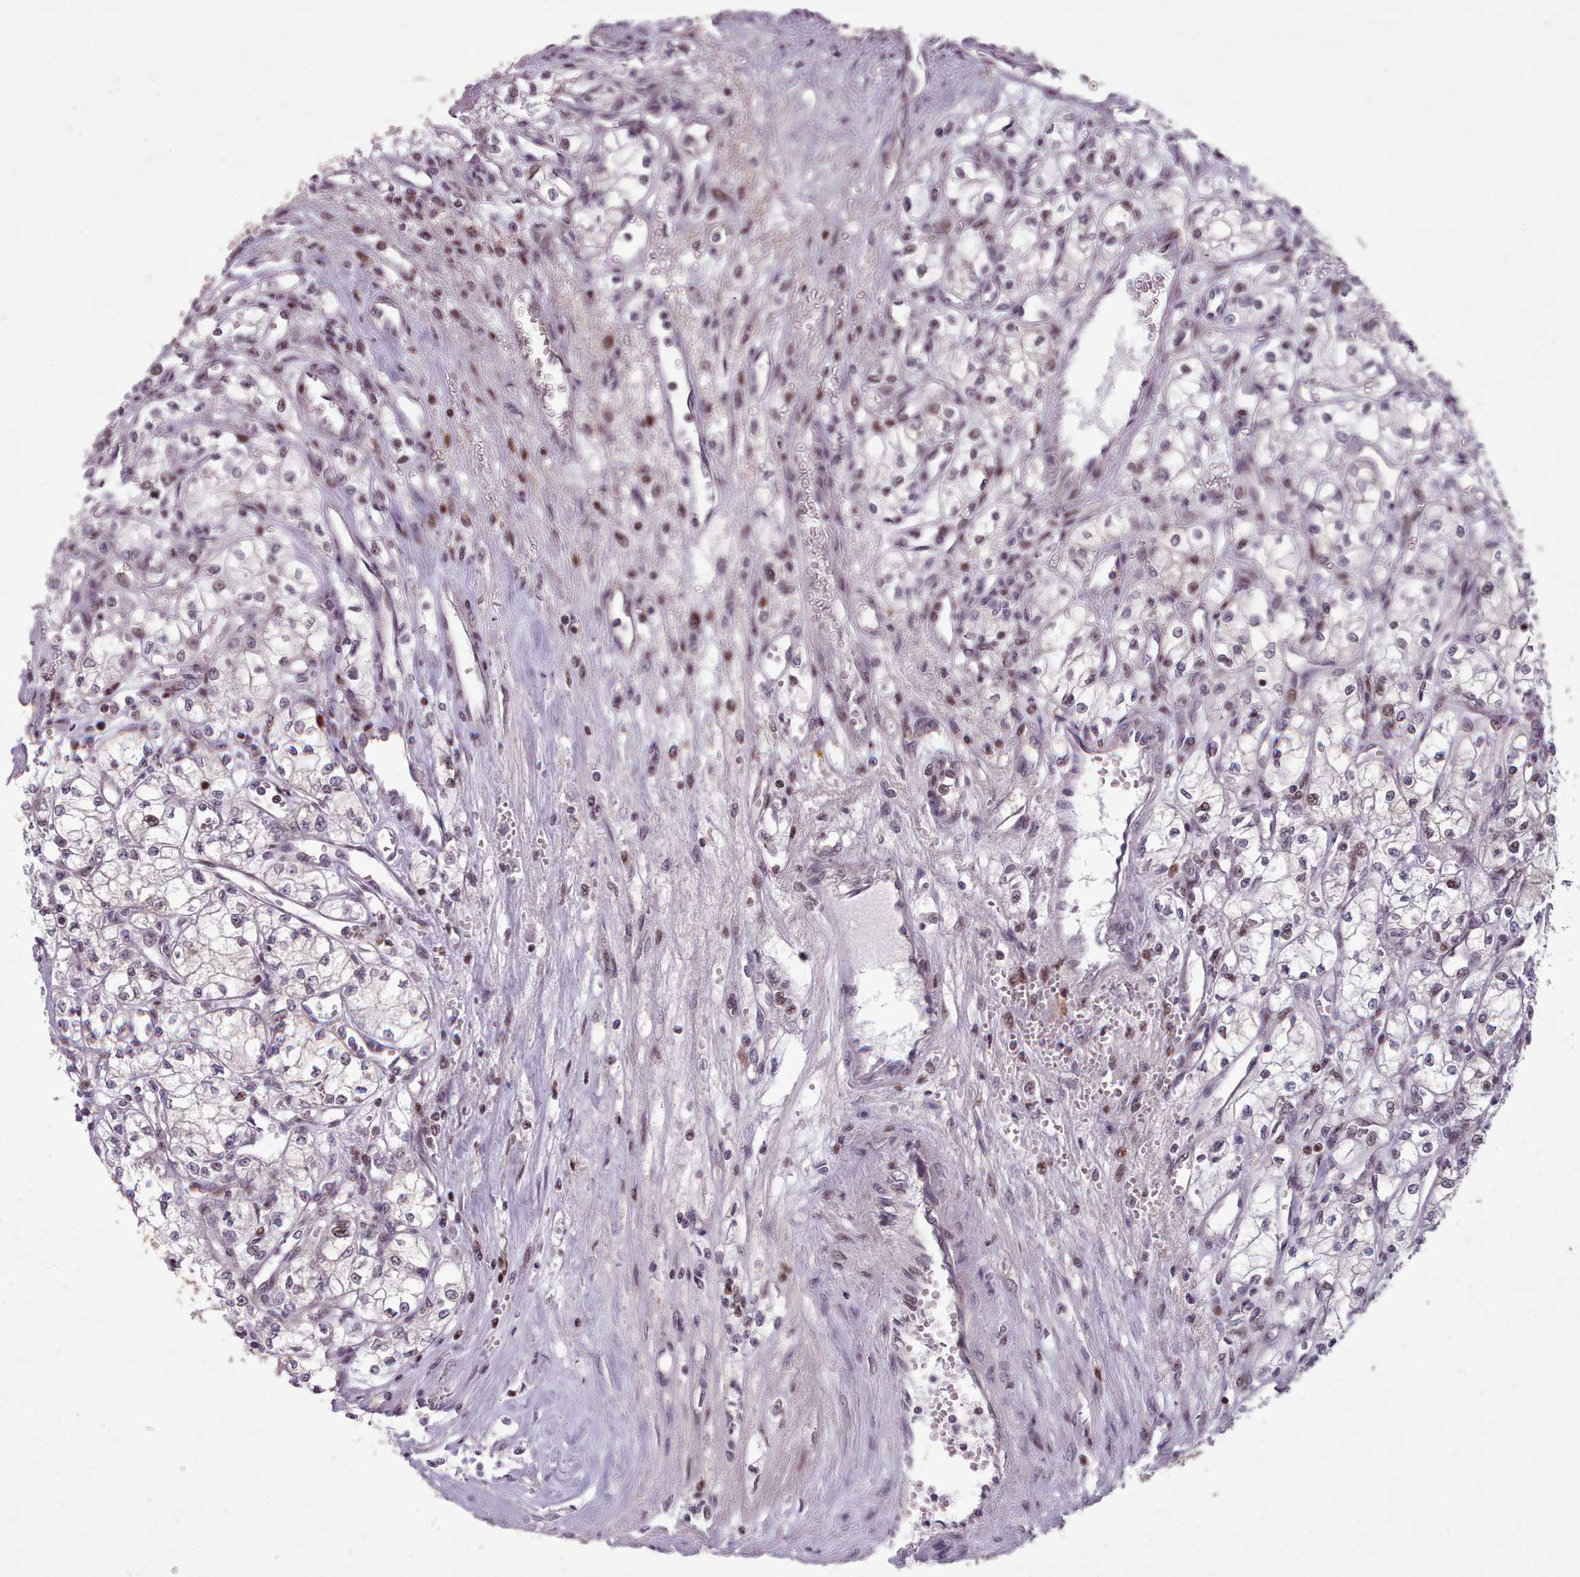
{"staining": {"intensity": "weak", "quantity": "<25%", "location": "nuclear"}, "tissue": "renal cancer", "cell_type": "Tumor cells", "image_type": "cancer", "snomed": [{"axis": "morphology", "description": "Adenocarcinoma, NOS"}, {"axis": "topography", "description": "Kidney"}], "caption": "Protein analysis of adenocarcinoma (renal) displays no significant expression in tumor cells.", "gene": "ENSA", "patient": {"sex": "male", "age": 59}}